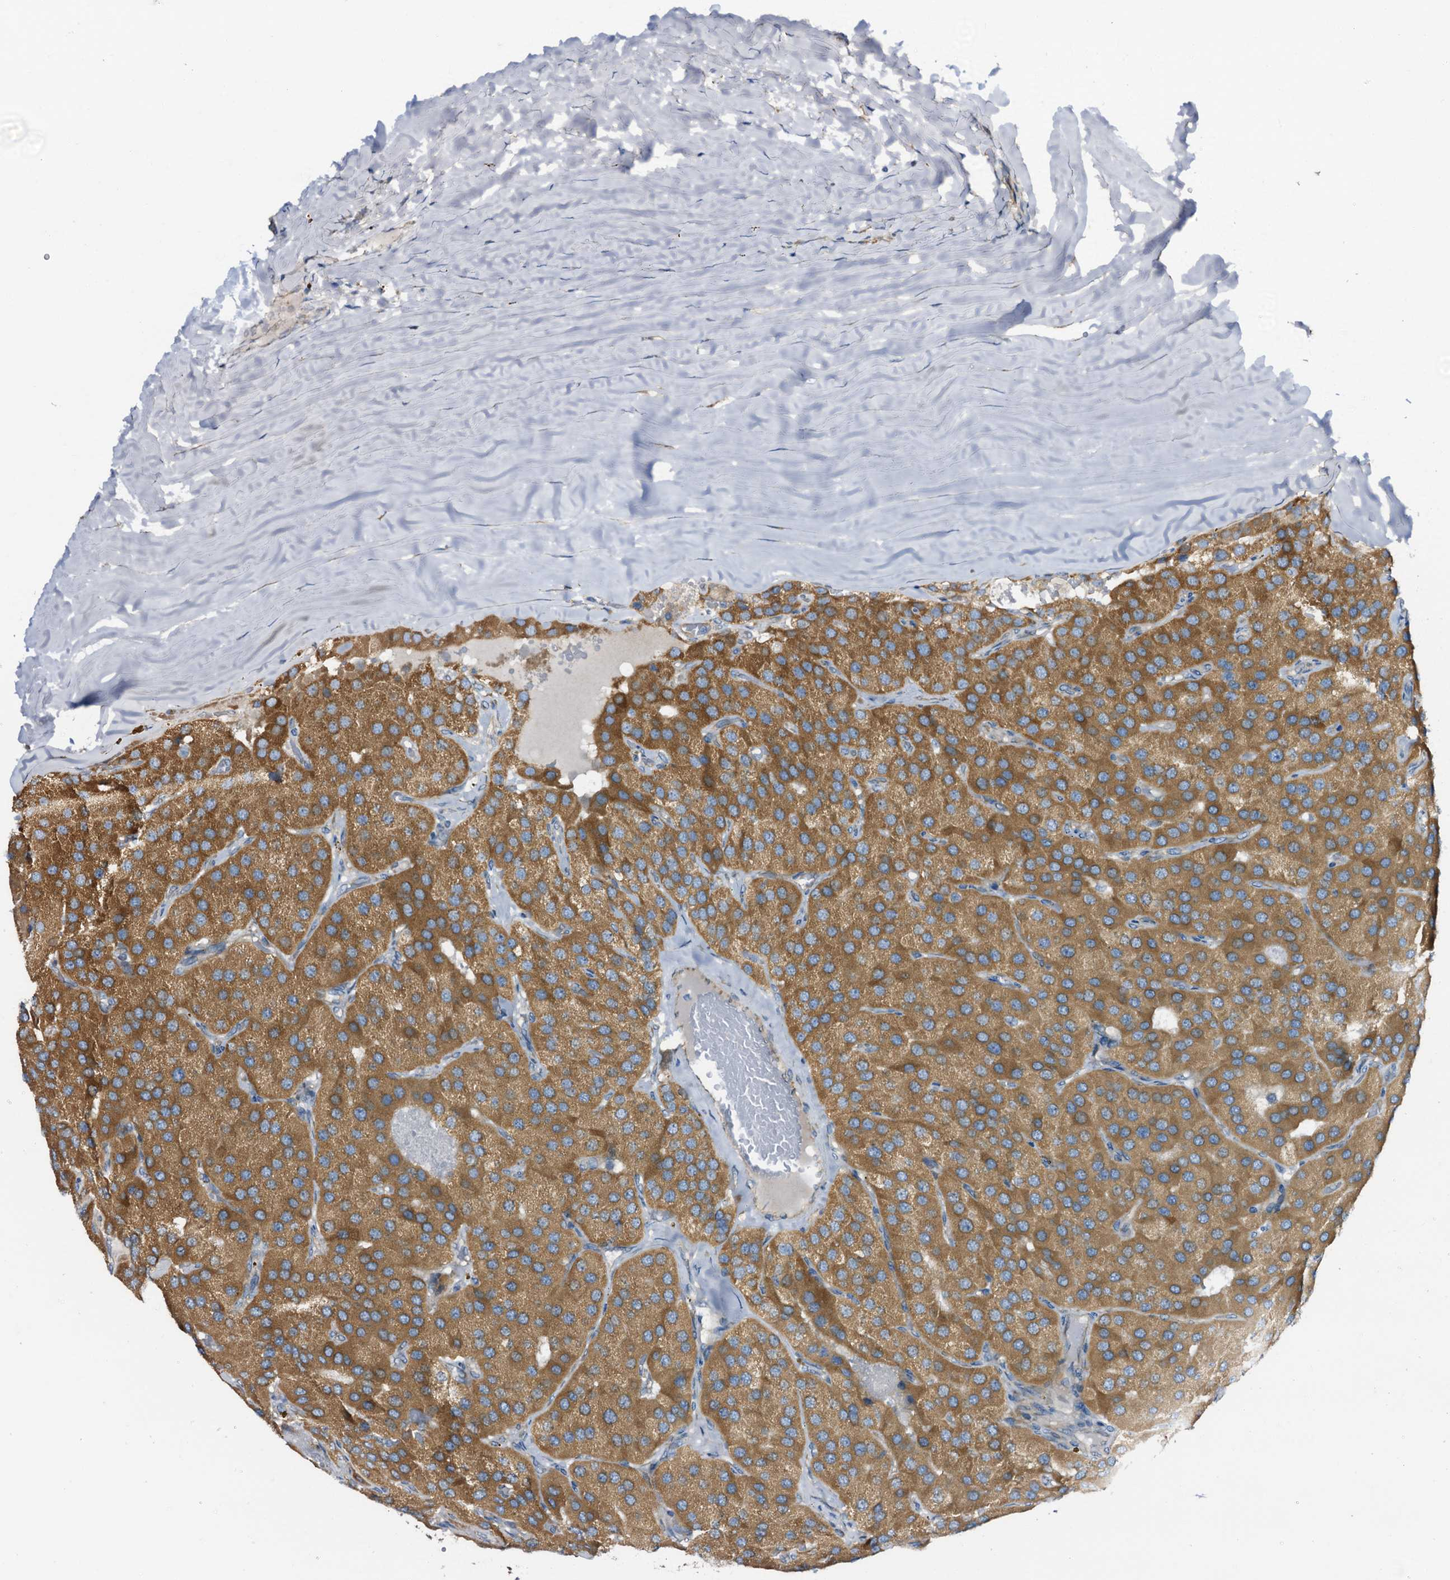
{"staining": {"intensity": "moderate", "quantity": ">75%", "location": "cytoplasmic/membranous"}, "tissue": "parathyroid gland", "cell_type": "Glandular cells", "image_type": "normal", "snomed": [{"axis": "morphology", "description": "Normal tissue, NOS"}, {"axis": "morphology", "description": "Adenoma, NOS"}, {"axis": "topography", "description": "Parathyroid gland"}], "caption": "Immunohistochemistry staining of normal parathyroid gland, which reveals medium levels of moderate cytoplasmic/membranous positivity in approximately >75% of glandular cells indicating moderate cytoplasmic/membranous protein expression. The staining was performed using DAB (3,3'-diaminobenzidine) (brown) for protein detection and nuclei were counterstained in hematoxylin (blue).", "gene": "STARD13", "patient": {"sex": "female", "age": 86}}